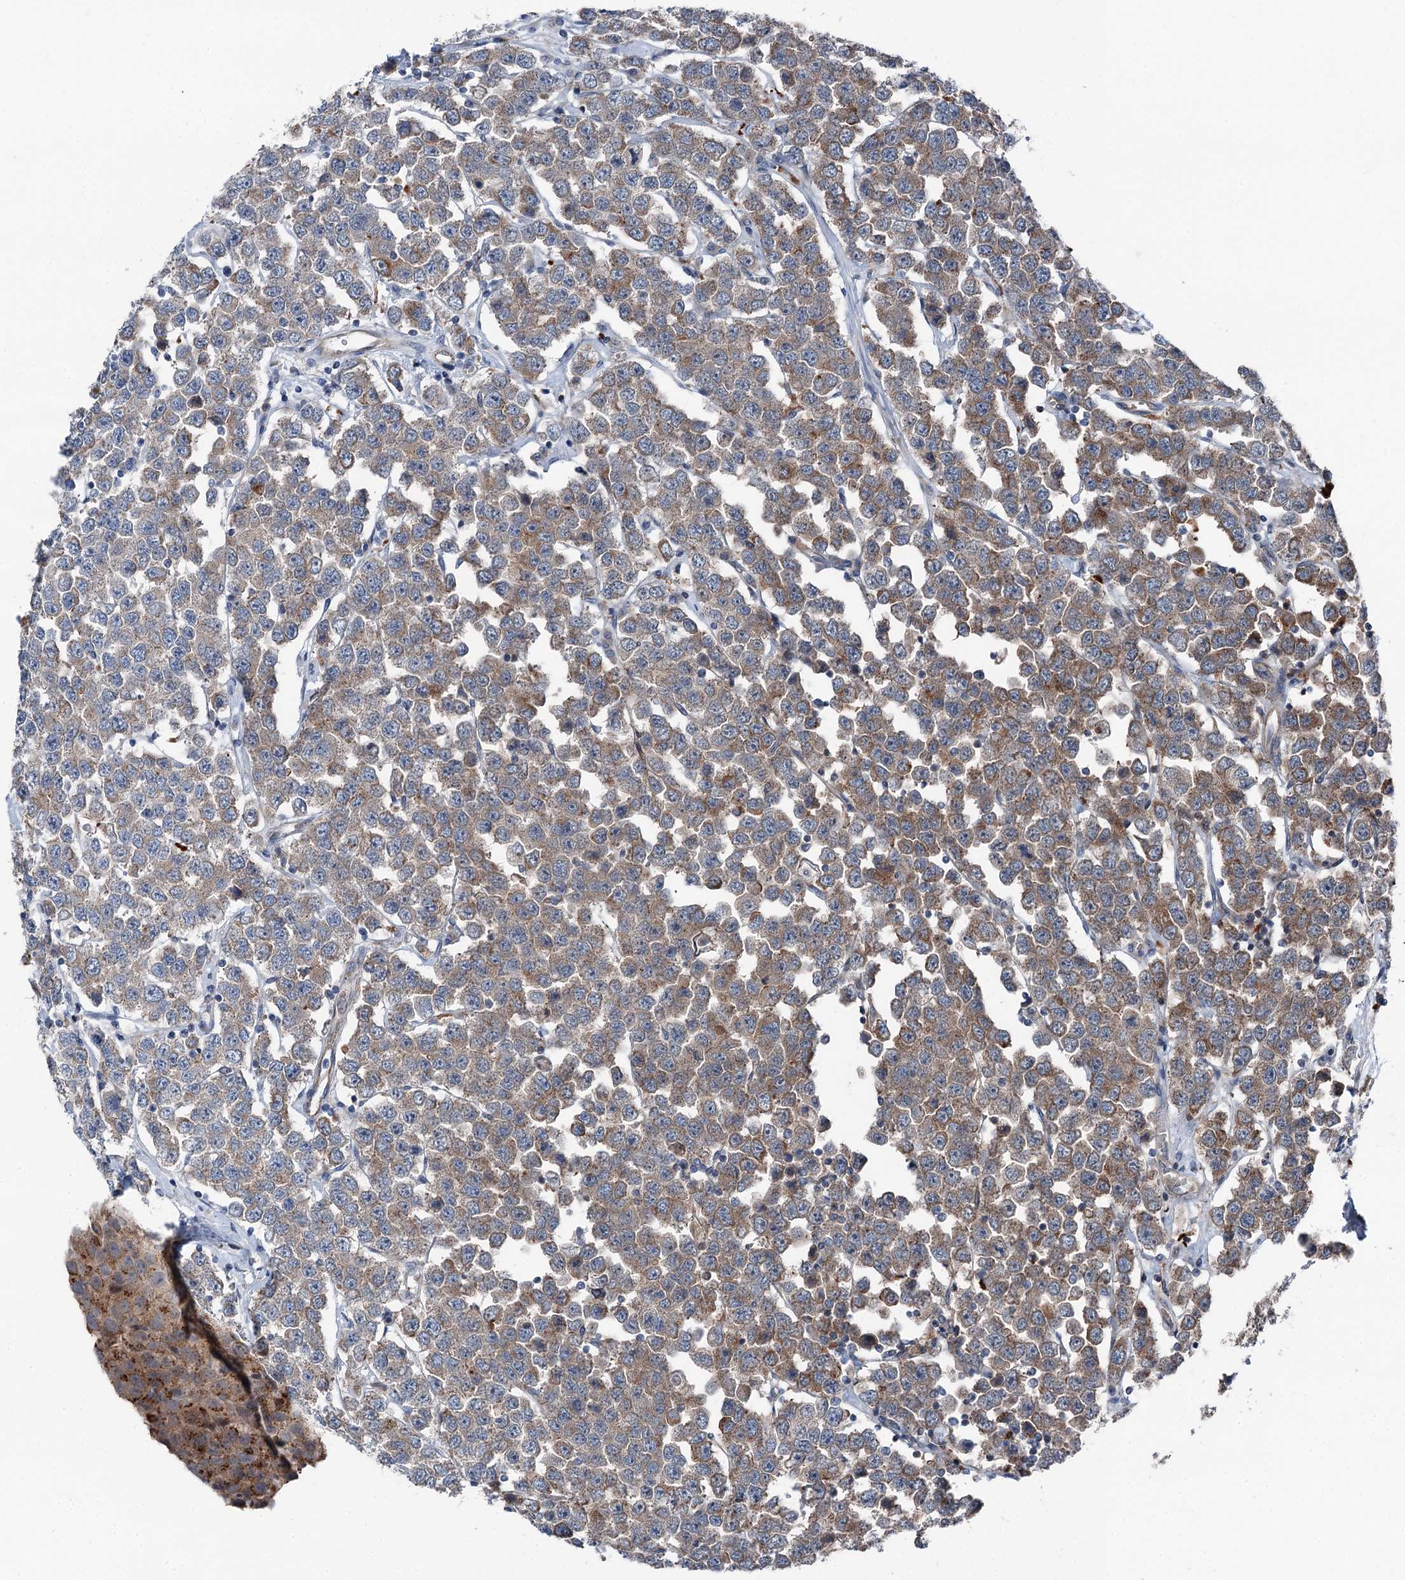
{"staining": {"intensity": "weak", "quantity": ">75%", "location": "cytoplasmic/membranous"}, "tissue": "testis cancer", "cell_type": "Tumor cells", "image_type": "cancer", "snomed": [{"axis": "morphology", "description": "Seminoma, NOS"}, {"axis": "topography", "description": "Testis"}], "caption": "DAB immunohistochemical staining of seminoma (testis) shows weak cytoplasmic/membranous protein staining in approximately >75% of tumor cells. (Brightfield microscopy of DAB IHC at high magnification).", "gene": "POLR1D", "patient": {"sex": "male", "age": 28}}